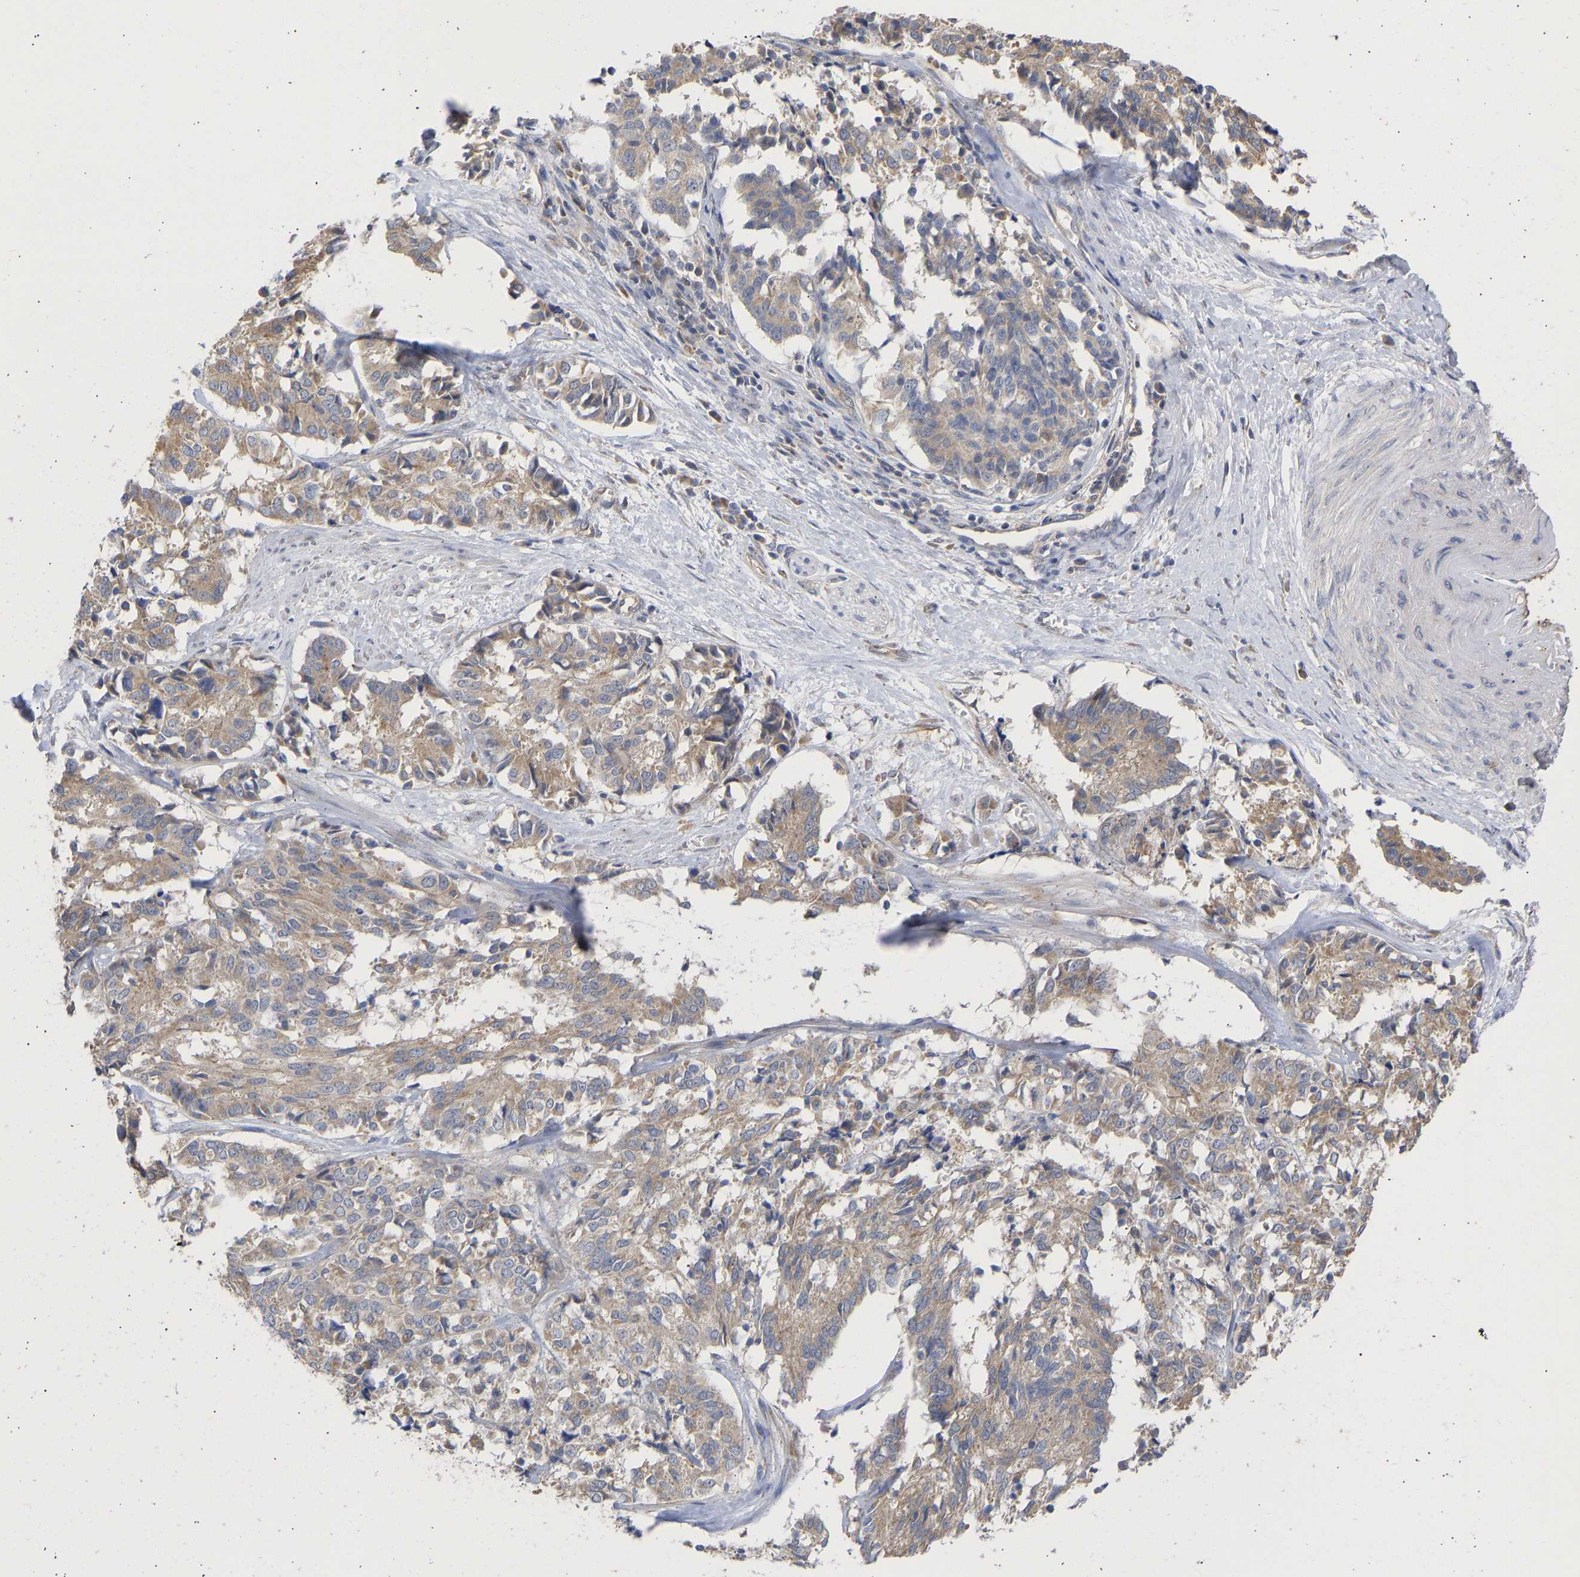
{"staining": {"intensity": "weak", "quantity": ">75%", "location": "cytoplasmic/membranous"}, "tissue": "cervical cancer", "cell_type": "Tumor cells", "image_type": "cancer", "snomed": [{"axis": "morphology", "description": "Squamous cell carcinoma, NOS"}, {"axis": "topography", "description": "Cervix"}], "caption": "Immunohistochemical staining of human cervical cancer exhibits weak cytoplasmic/membranous protein expression in approximately >75% of tumor cells.", "gene": "MAP2K3", "patient": {"sex": "female", "age": 35}}